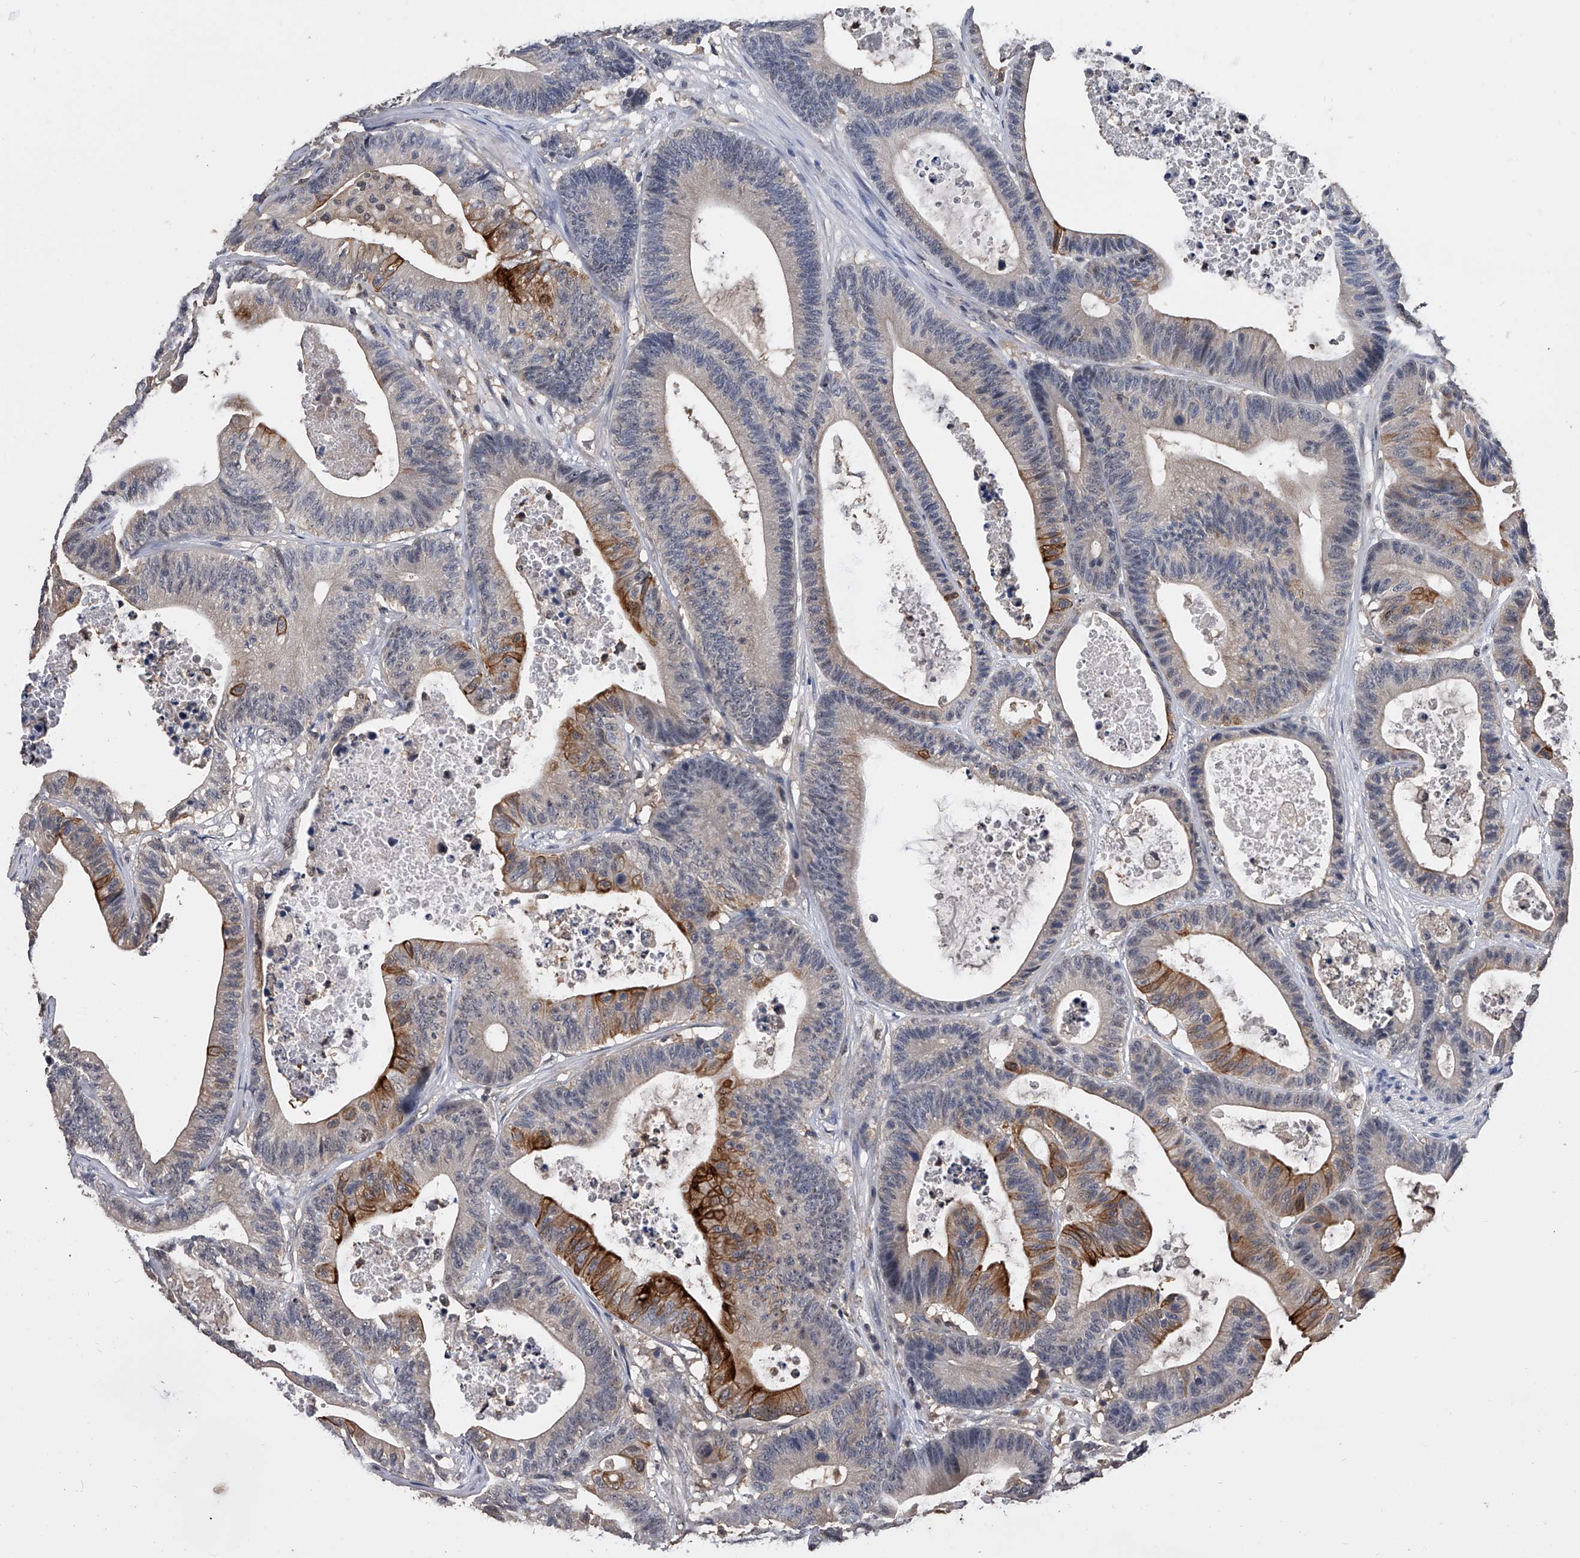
{"staining": {"intensity": "moderate", "quantity": "<25%", "location": "cytoplasmic/membranous"}, "tissue": "colorectal cancer", "cell_type": "Tumor cells", "image_type": "cancer", "snomed": [{"axis": "morphology", "description": "Adenocarcinoma, NOS"}, {"axis": "topography", "description": "Colon"}], "caption": "Colorectal adenocarcinoma was stained to show a protein in brown. There is low levels of moderate cytoplasmic/membranous staining in about <25% of tumor cells. (IHC, brightfield microscopy, high magnification).", "gene": "EFCAB7", "patient": {"sex": "female", "age": 84}}